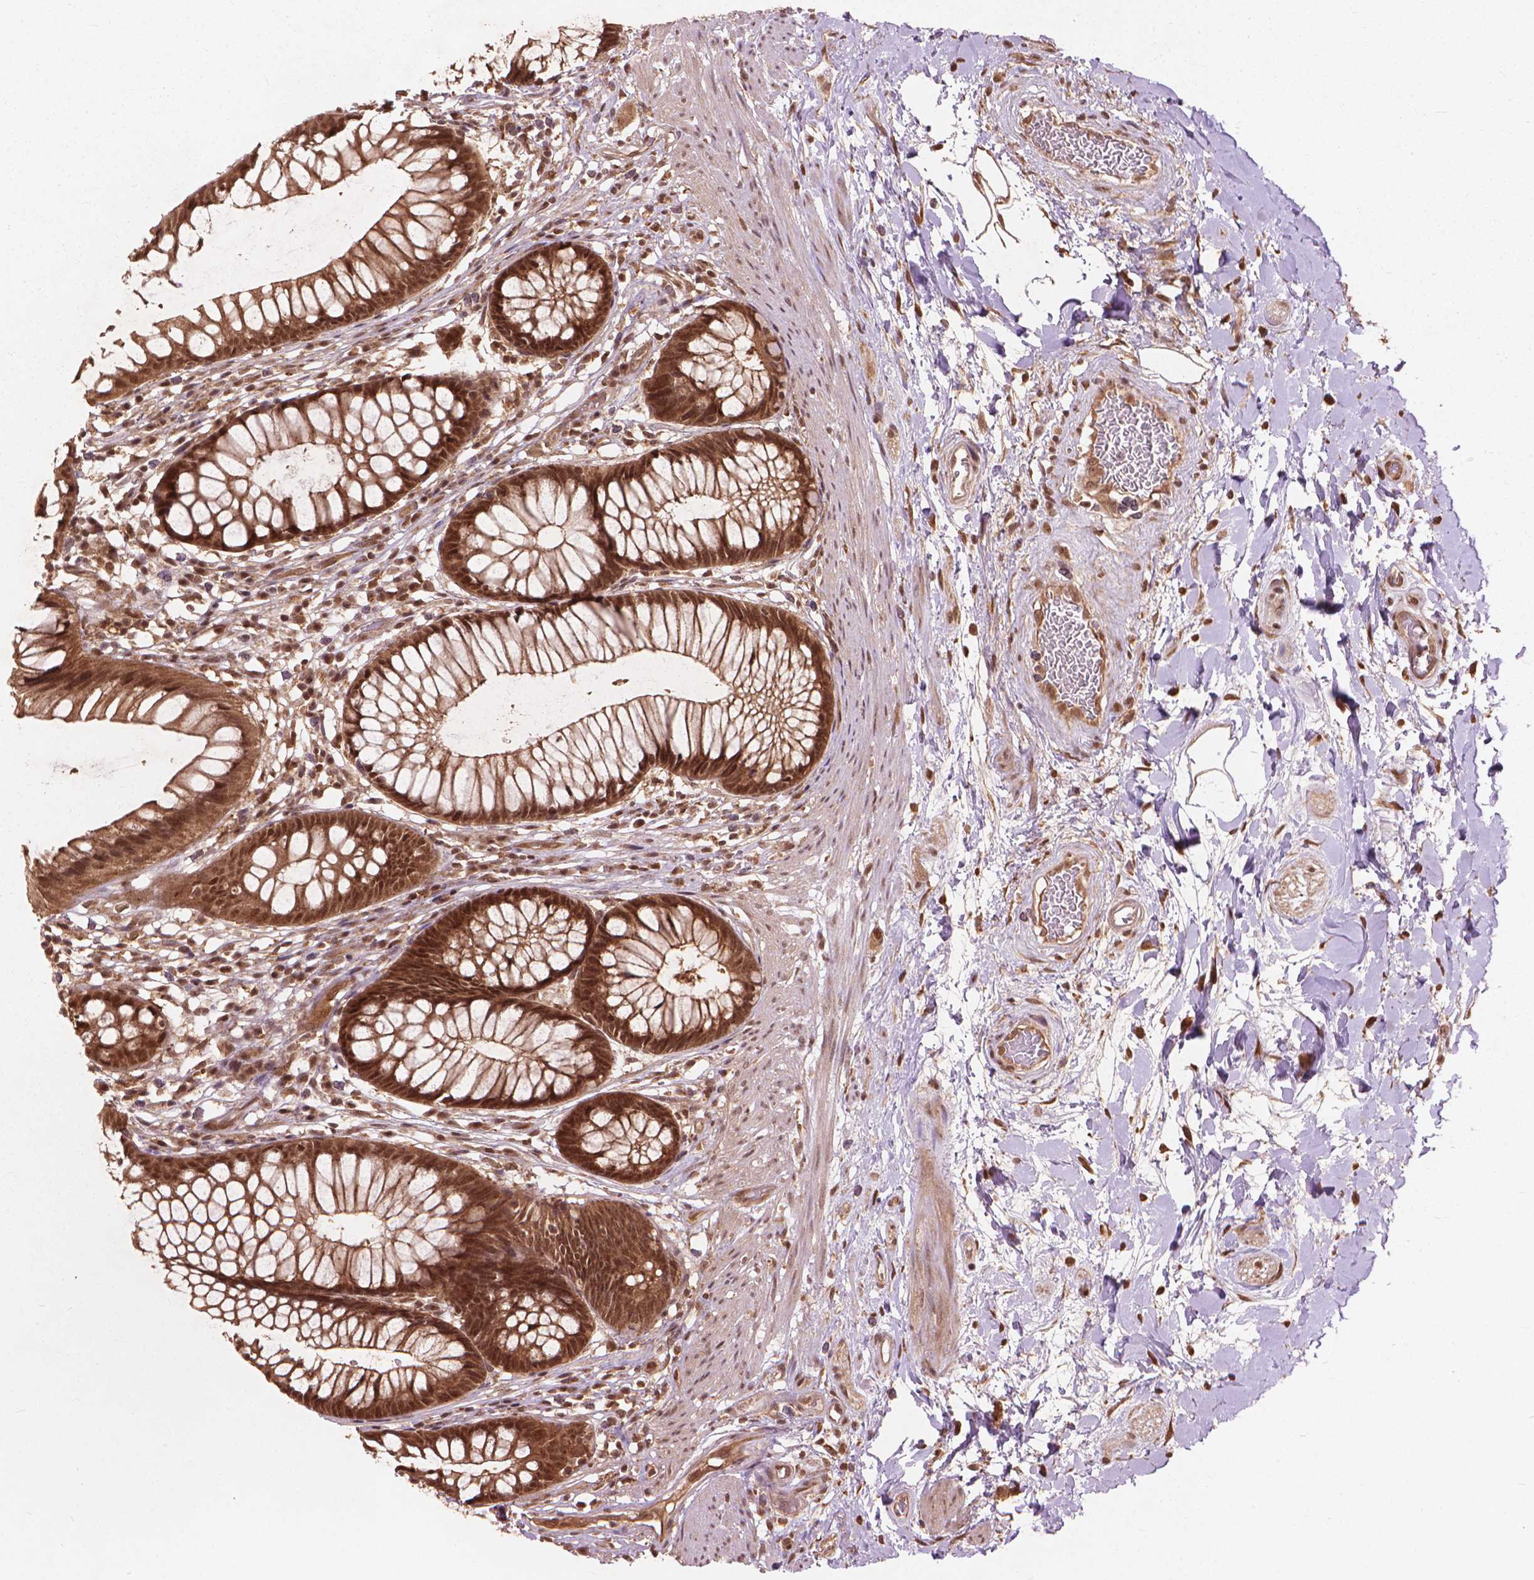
{"staining": {"intensity": "strong", "quantity": ">75%", "location": "cytoplasmic/membranous,nuclear"}, "tissue": "rectum", "cell_type": "Glandular cells", "image_type": "normal", "snomed": [{"axis": "morphology", "description": "Normal tissue, NOS"}, {"axis": "topography", "description": "Smooth muscle"}, {"axis": "topography", "description": "Rectum"}], "caption": "A high amount of strong cytoplasmic/membranous,nuclear positivity is present in approximately >75% of glandular cells in benign rectum. (DAB IHC with brightfield microscopy, high magnification).", "gene": "SSU72", "patient": {"sex": "male", "age": 53}}